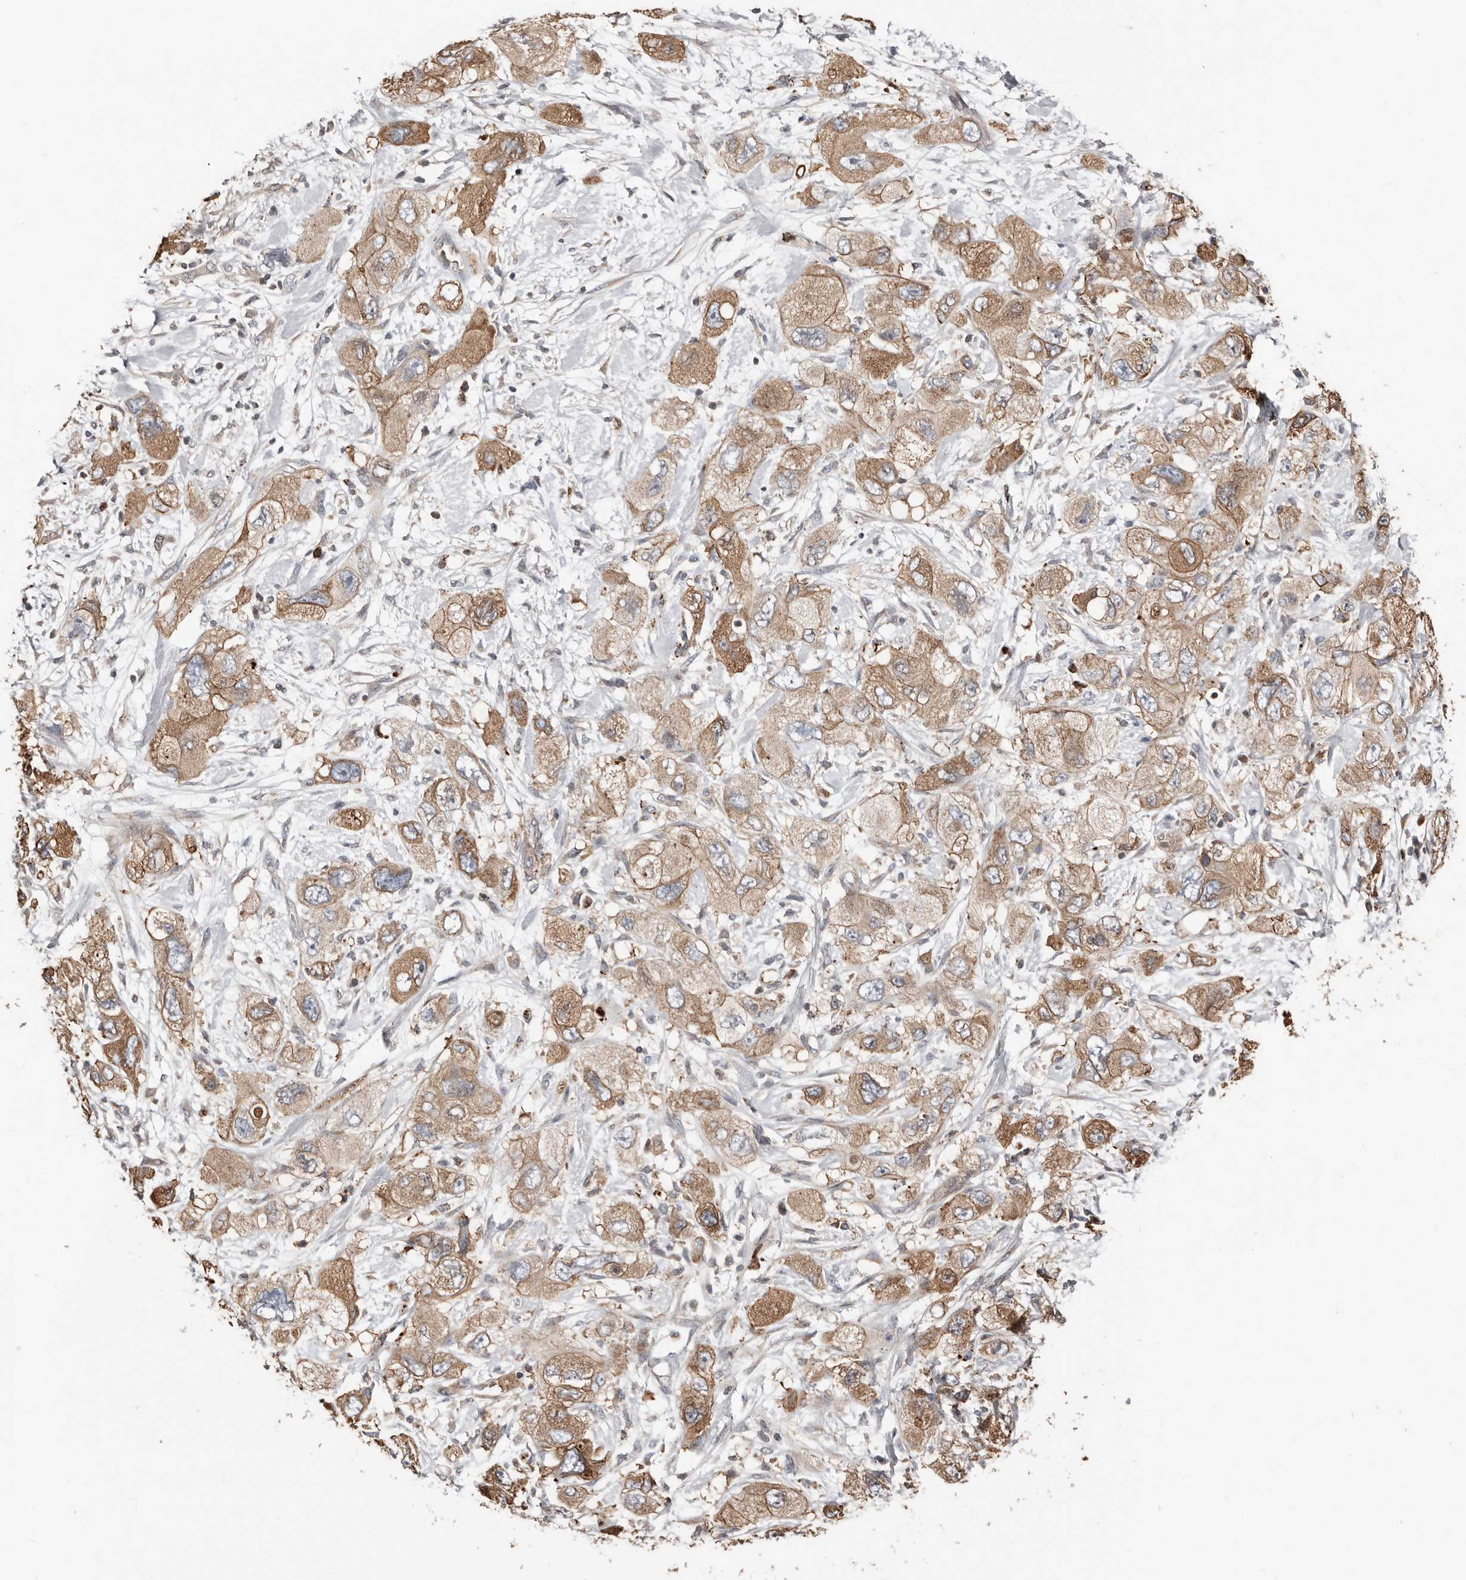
{"staining": {"intensity": "moderate", "quantity": ">75%", "location": "cytoplasmic/membranous"}, "tissue": "pancreatic cancer", "cell_type": "Tumor cells", "image_type": "cancer", "snomed": [{"axis": "morphology", "description": "Adenocarcinoma, NOS"}, {"axis": "topography", "description": "Pancreas"}], "caption": "Pancreatic cancer (adenocarcinoma) stained with immunohistochemistry (IHC) exhibits moderate cytoplasmic/membranous staining in approximately >75% of tumor cells.", "gene": "SMYD4", "patient": {"sex": "female", "age": 73}}